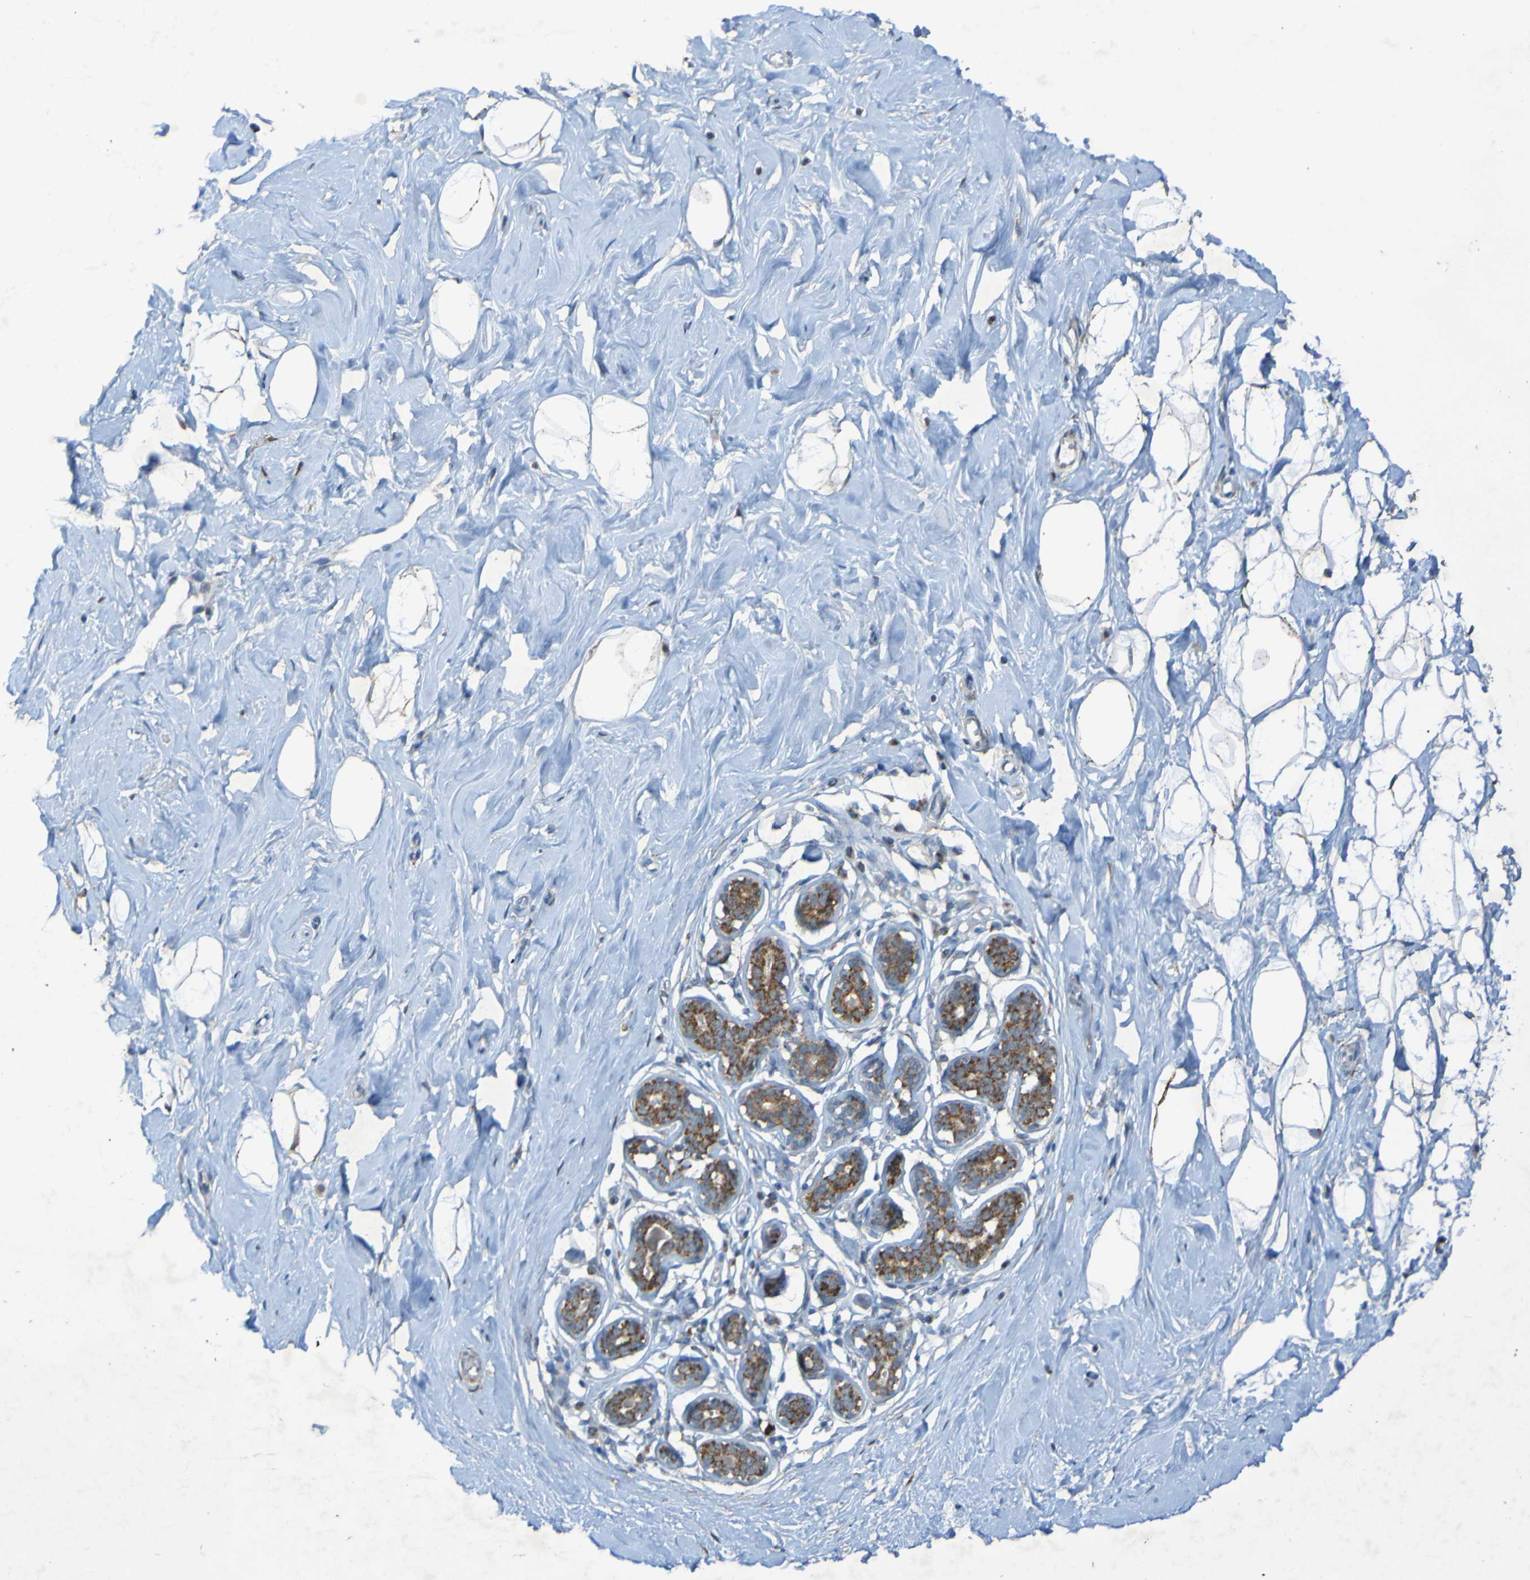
{"staining": {"intensity": "negative", "quantity": "none", "location": "none"}, "tissue": "breast", "cell_type": "Adipocytes", "image_type": "normal", "snomed": [{"axis": "morphology", "description": "Normal tissue, NOS"}, {"axis": "topography", "description": "Breast"}], "caption": "This is a histopathology image of immunohistochemistry staining of unremarkable breast, which shows no expression in adipocytes. (Brightfield microscopy of DAB immunohistochemistry (IHC) at high magnification).", "gene": "CCDC51", "patient": {"sex": "female", "age": 23}}